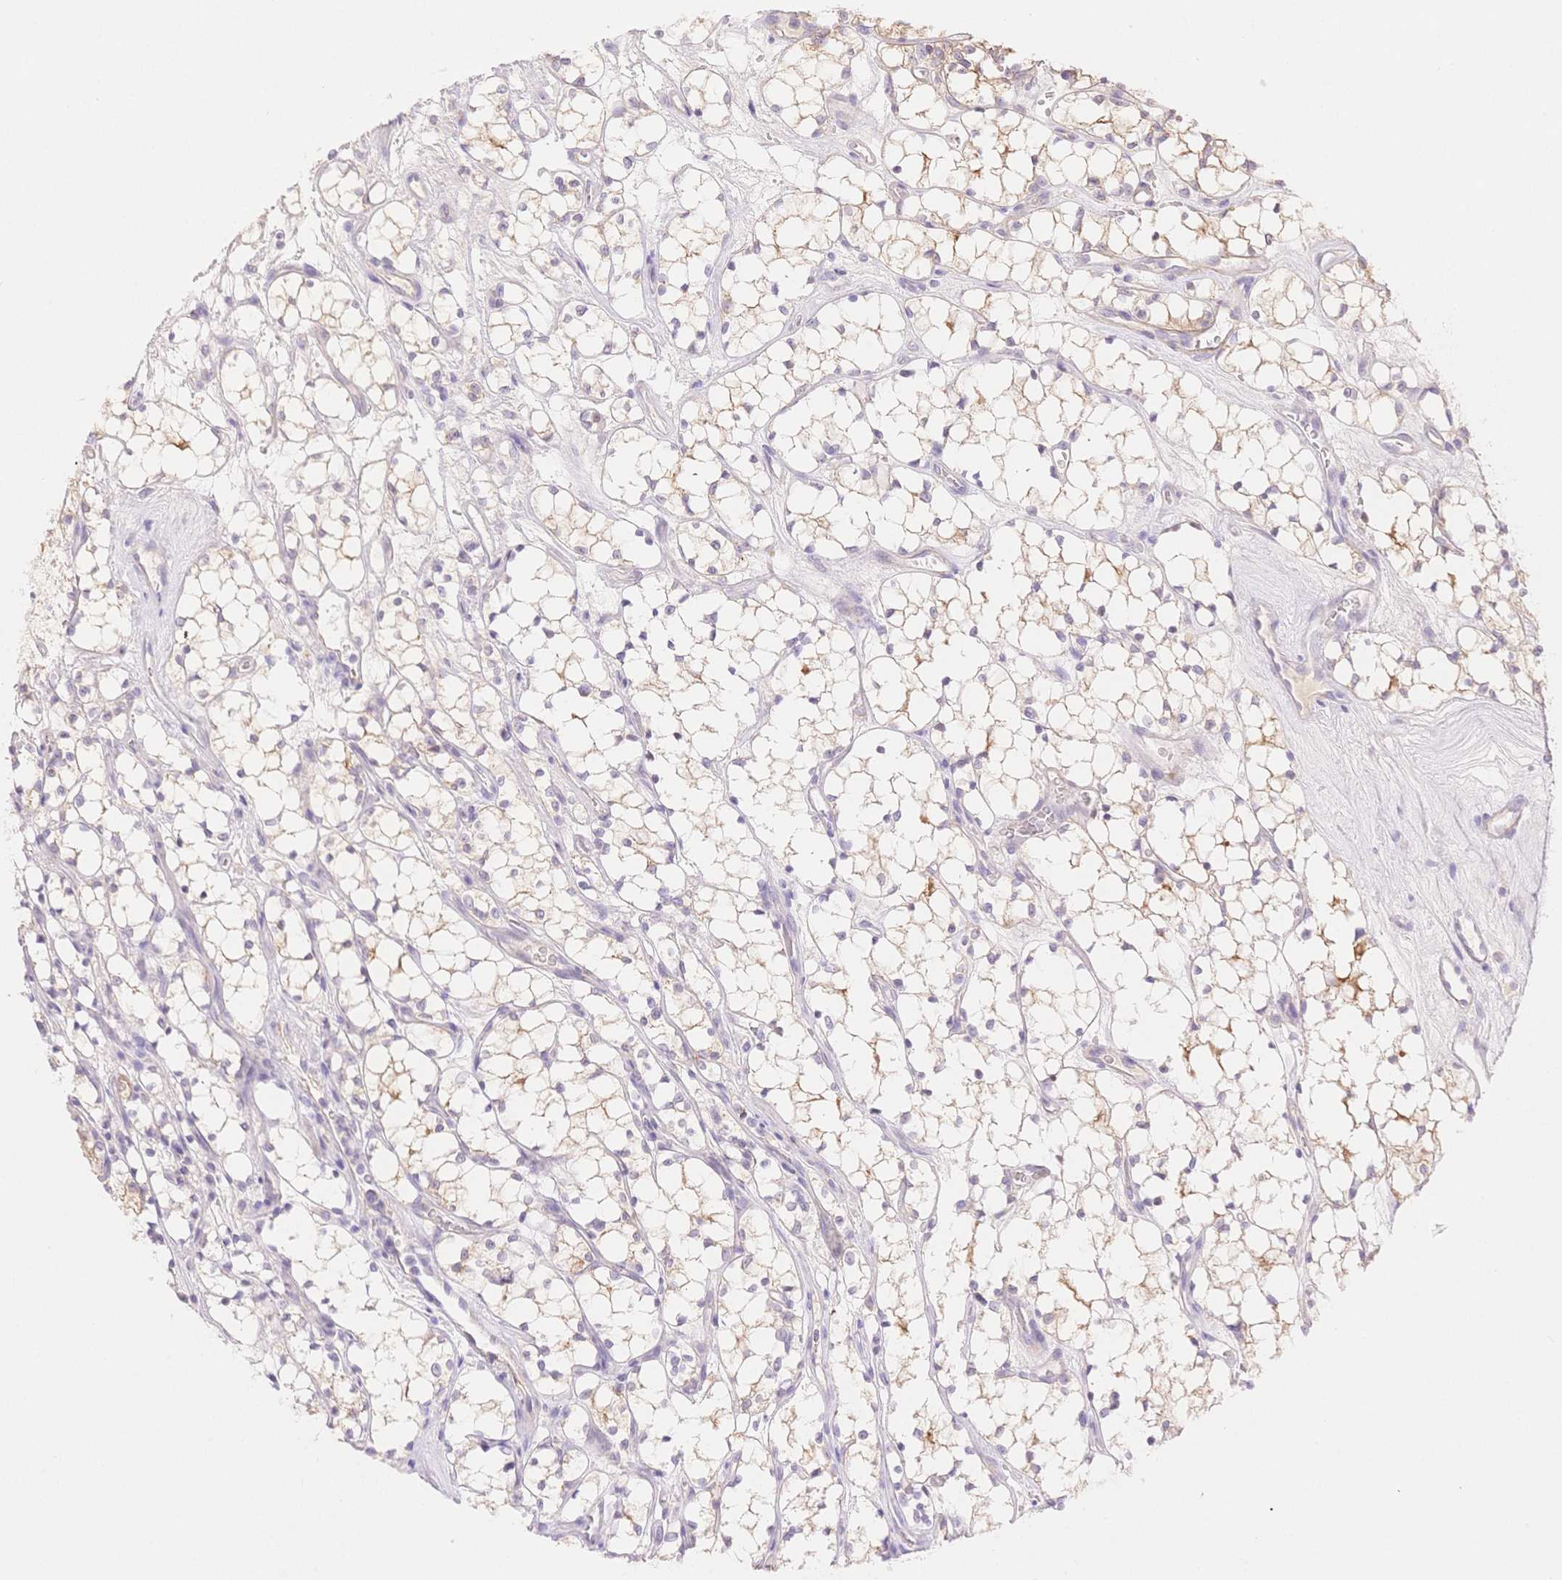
{"staining": {"intensity": "weak", "quantity": "25%-75%", "location": "cytoplasmic/membranous"}, "tissue": "renal cancer", "cell_type": "Tumor cells", "image_type": "cancer", "snomed": [{"axis": "morphology", "description": "Adenocarcinoma, NOS"}, {"axis": "topography", "description": "Kidney"}], "caption": "A brown stain shows weak cytoplasmic/membranous expression of a protein in human adenocarcinoma (renal) tumor cells.", "gene": "WDR54", "patient": {"sex": "female", "age": 69}}